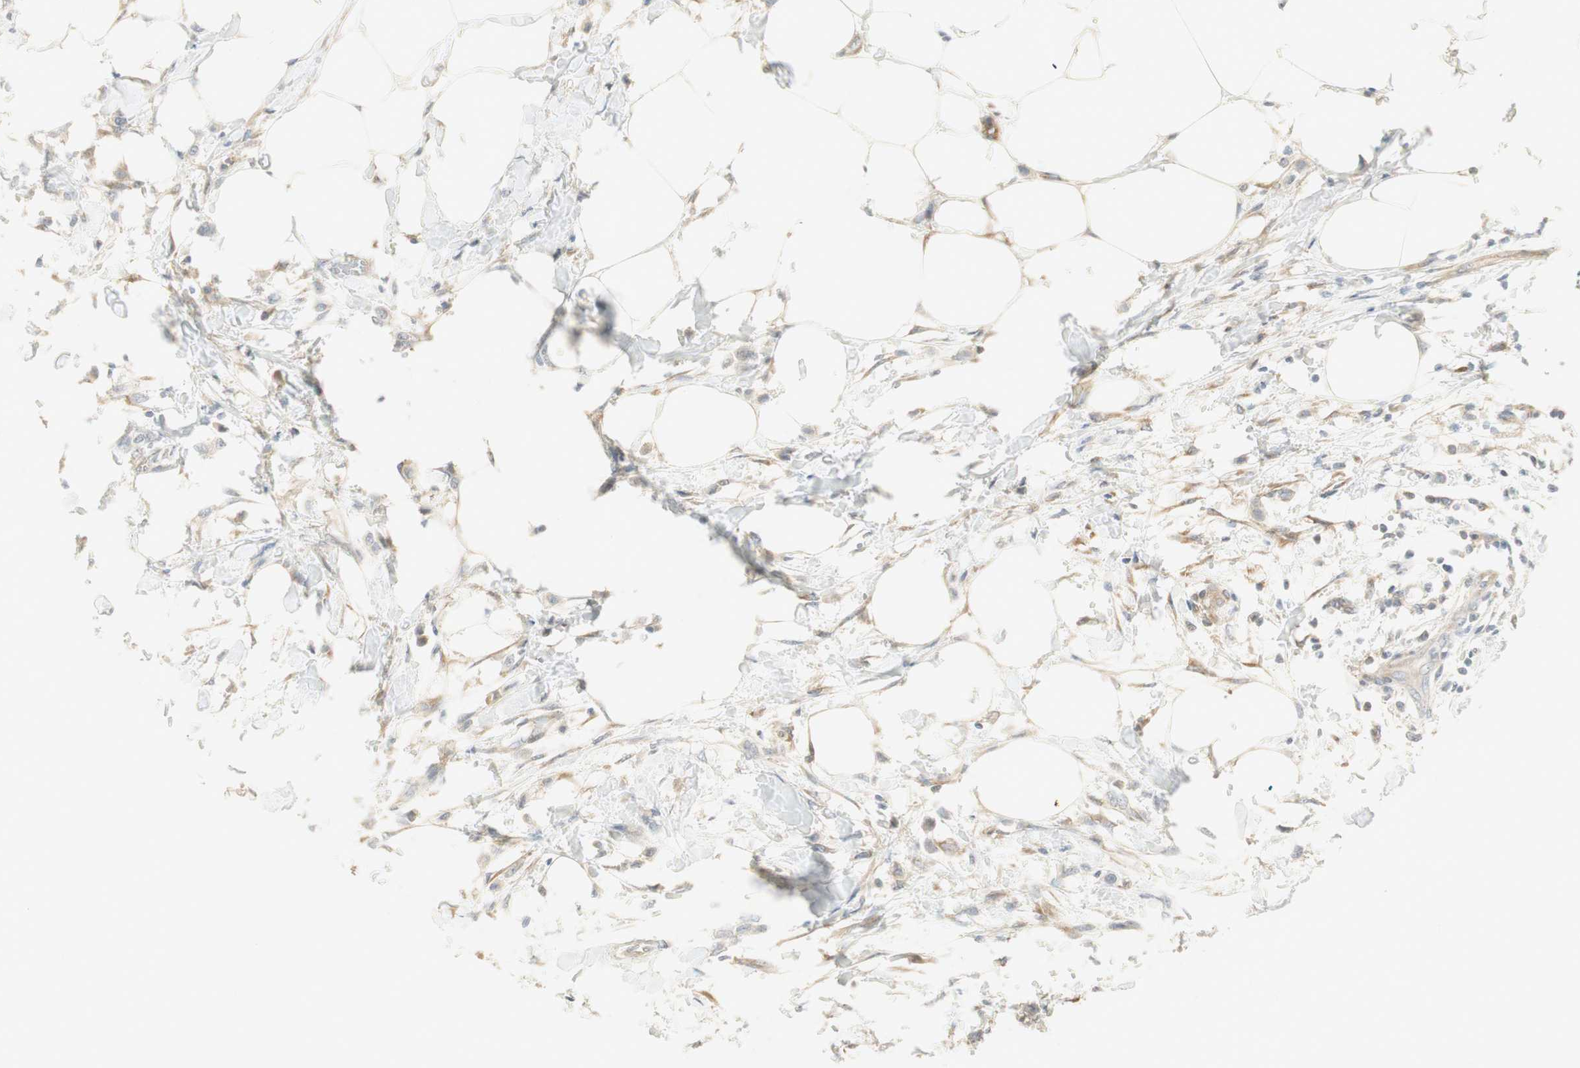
{"staining": {"intensity": "weak", "quantity": "<25%", "location": "cytoplasmic/membranous"}, "tissue": "breast cancer", "cell_type": "Tumor cells", "image_type": "cancer", "snomed": [{"axis": "morphology", "description": "Lobular carcinoma, in situ"}, {"axis": "morphology", "description": "Lobular carcinoma"}, {"axis": "topography", "description": "Breast"}], "caption": "DAB immunohistochemical staining of lobular carcinoma (breast) demonstrates no significant staining in tumor cells. The staining is performed using DAB (3,3'-diaminobenzidine) brown chromogen with nuclei counter-stained in using hematoxylin.", "gene": "STON1-GTF2A1L", "patient": {"sex": "female", "age": 41}}